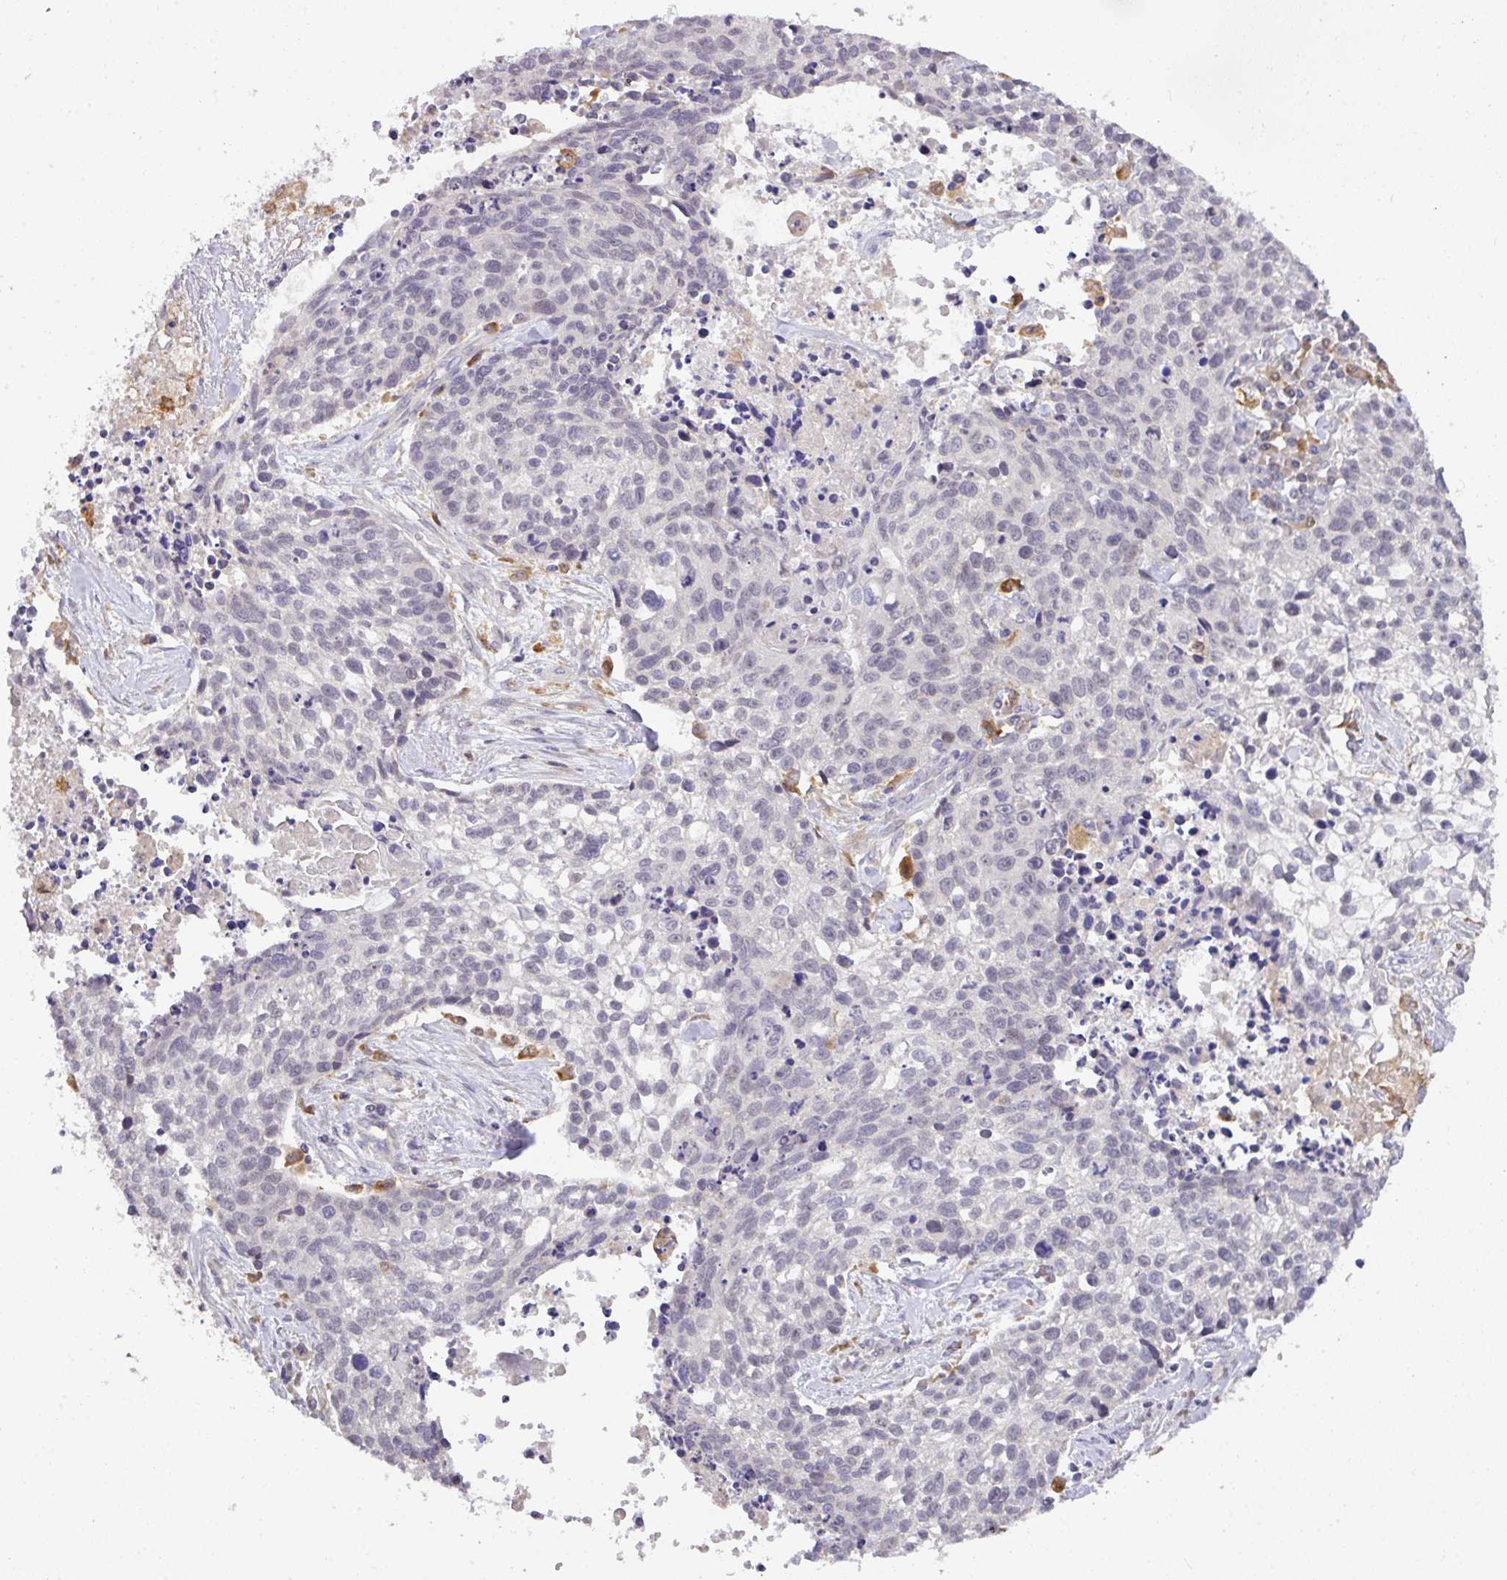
{"staining": {"intensity": "negative", "quantity": "none", "location": "none"}, "tissue": "lung cancer", "cell_type": "Tumor cells", "image_type": "cancer", "snomed": [{"axis": "morphology", "description": "Squamous cell carcinoma, NOS"}, {"axis": "topography", "description": "Lung"}], "caption": "Photomicrograph shows no protein positivity in tumor cells of lung cancer tissue.", "gene": "GCNT7", "patient": {"sex": "male", "age": 74}}